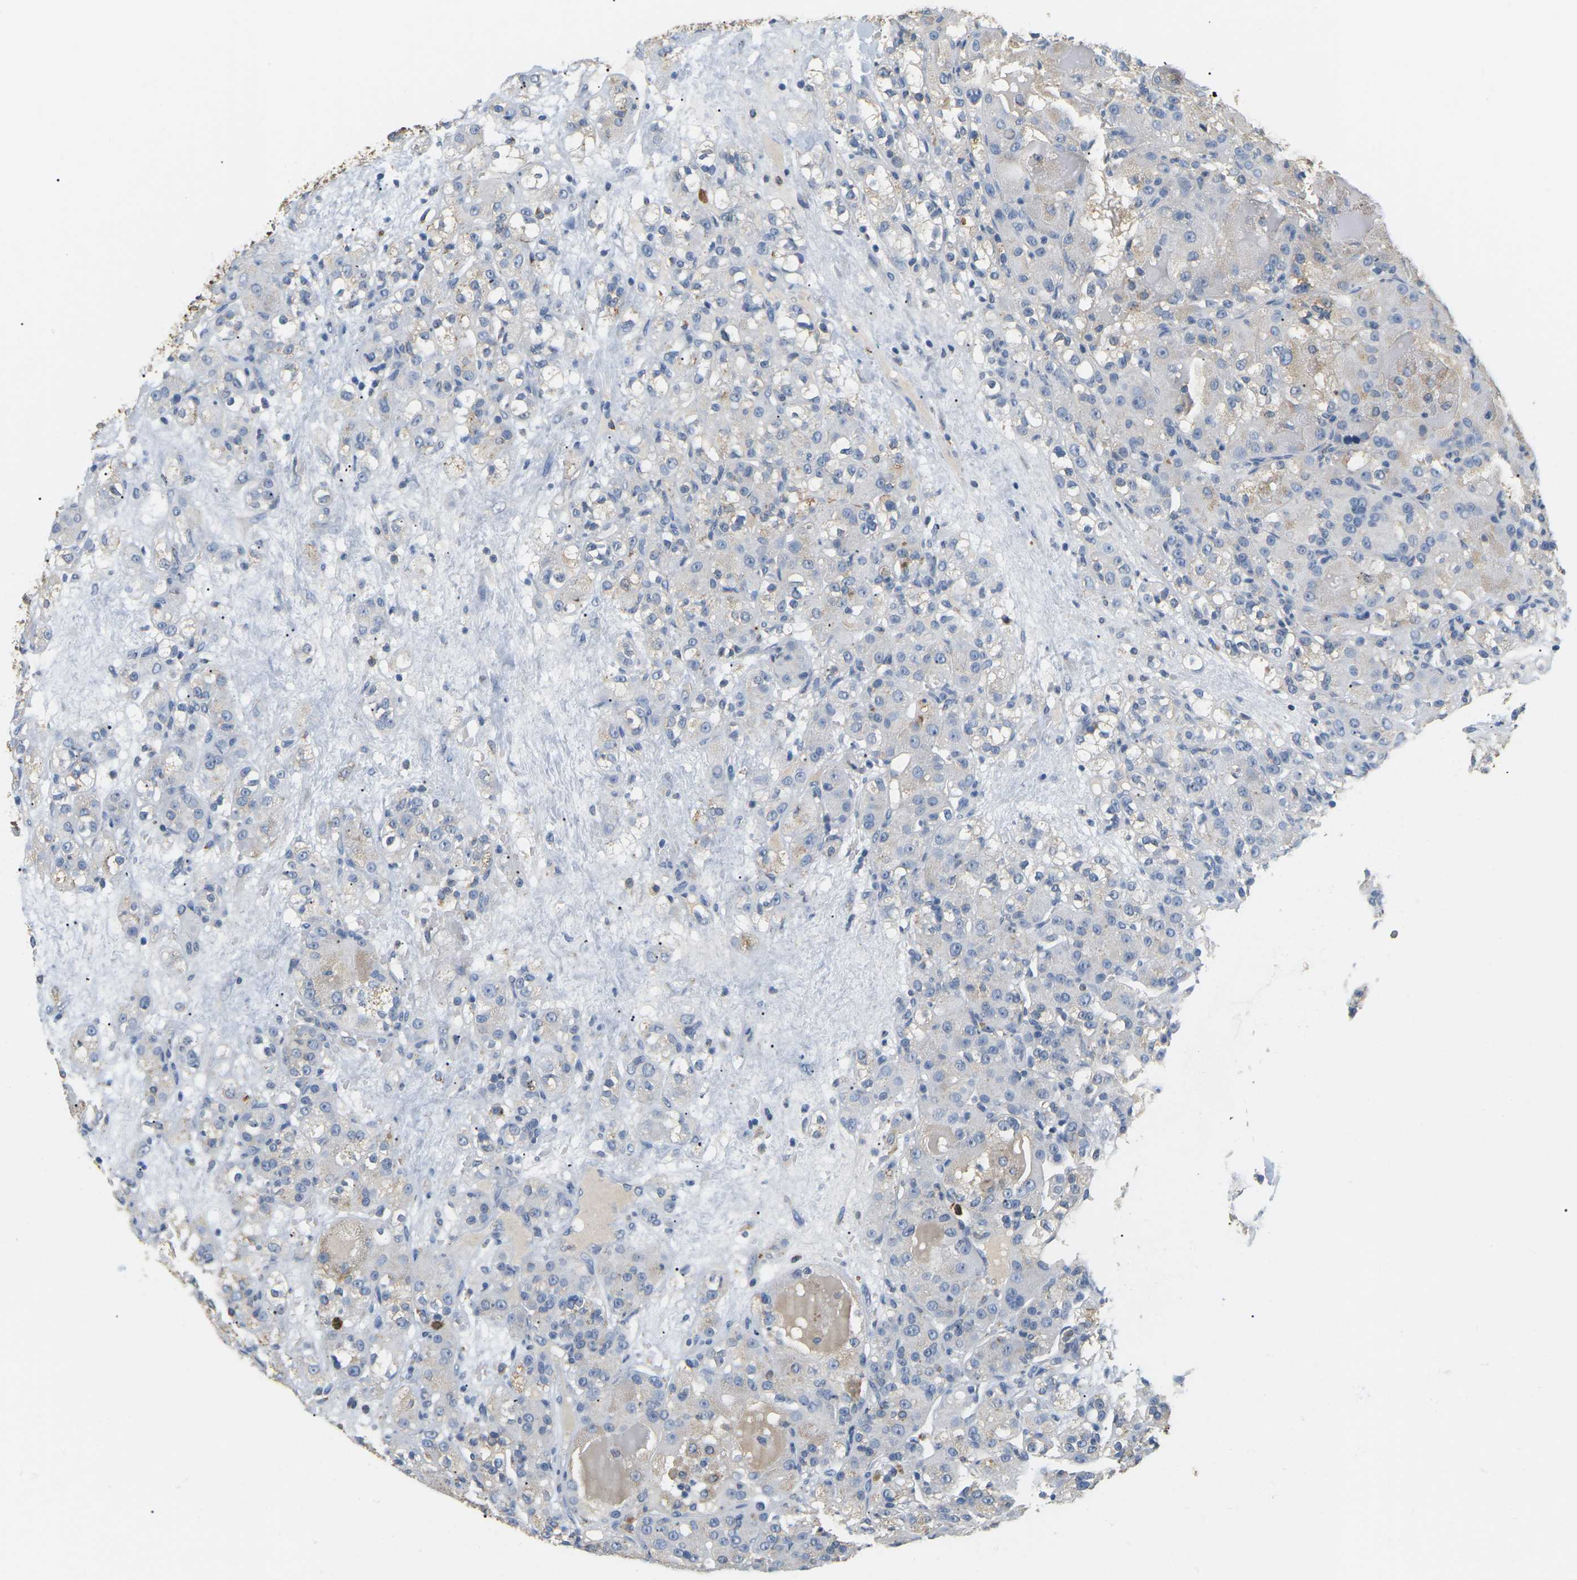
{"staining": {"intensity": "weak", "quantity": "<25%", "location": "cytoplasmic/membranous"}, "tissue": "renal cancer", "cell_type": "Tumor cells", "image_type": "cancer", "snomed": [{"axis": "morphology", "description": "Normal tissue, NOS"}, {"axis": "morphology", "description": "Adenocarcinoma, NOS"}, {"axis": "topography", "description": "Kidney"}], "caption": "The immunohistochemistry (IHC) histopathology image has no significant staining in tumor cells of adenocarcinoma (renal) tissue. Brightfield microscopy of IHC stained with DAB (brown) and hematoxylin (blue), captured at high magnification.", "gene": "ADM", "patient": {"sex": "male", "age": 61}}